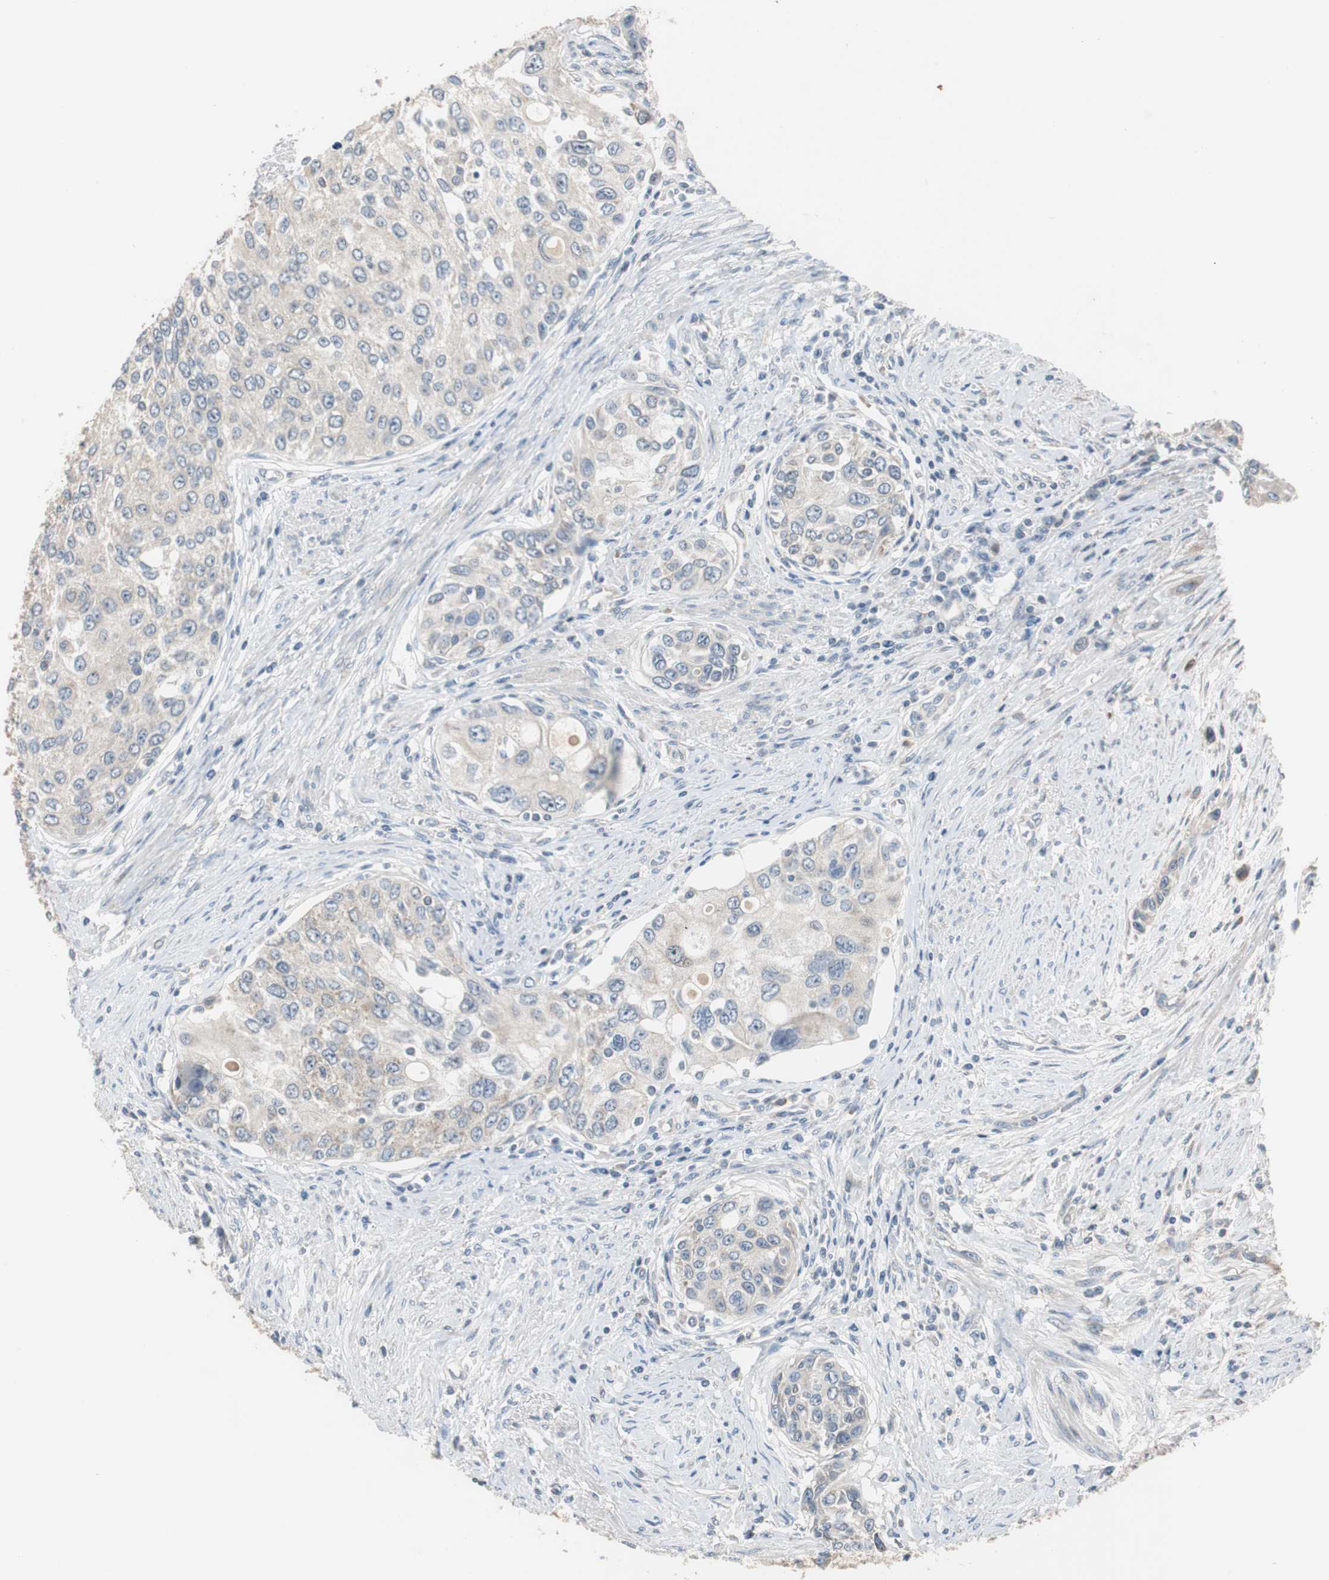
{"staining": {"intensity": "negative", "quantity": "none", "location": "none"}, "tissue": "urothelial cancer", "cell_type": "Tumor cells", "image_type": "cancer", "snomed": [{"axis": "morphology", "description": "Urothelial carcinoma, High grade"}, {"axis": "topography", "description": "Urinary bladder"}], "caption": "This is an IHC photomicrograph of human urothelial carcinoma (high-grade). There is no positivity in tumor cells.", "gene": "MYT1", "patient": {"sex": "female", "age": 56}}